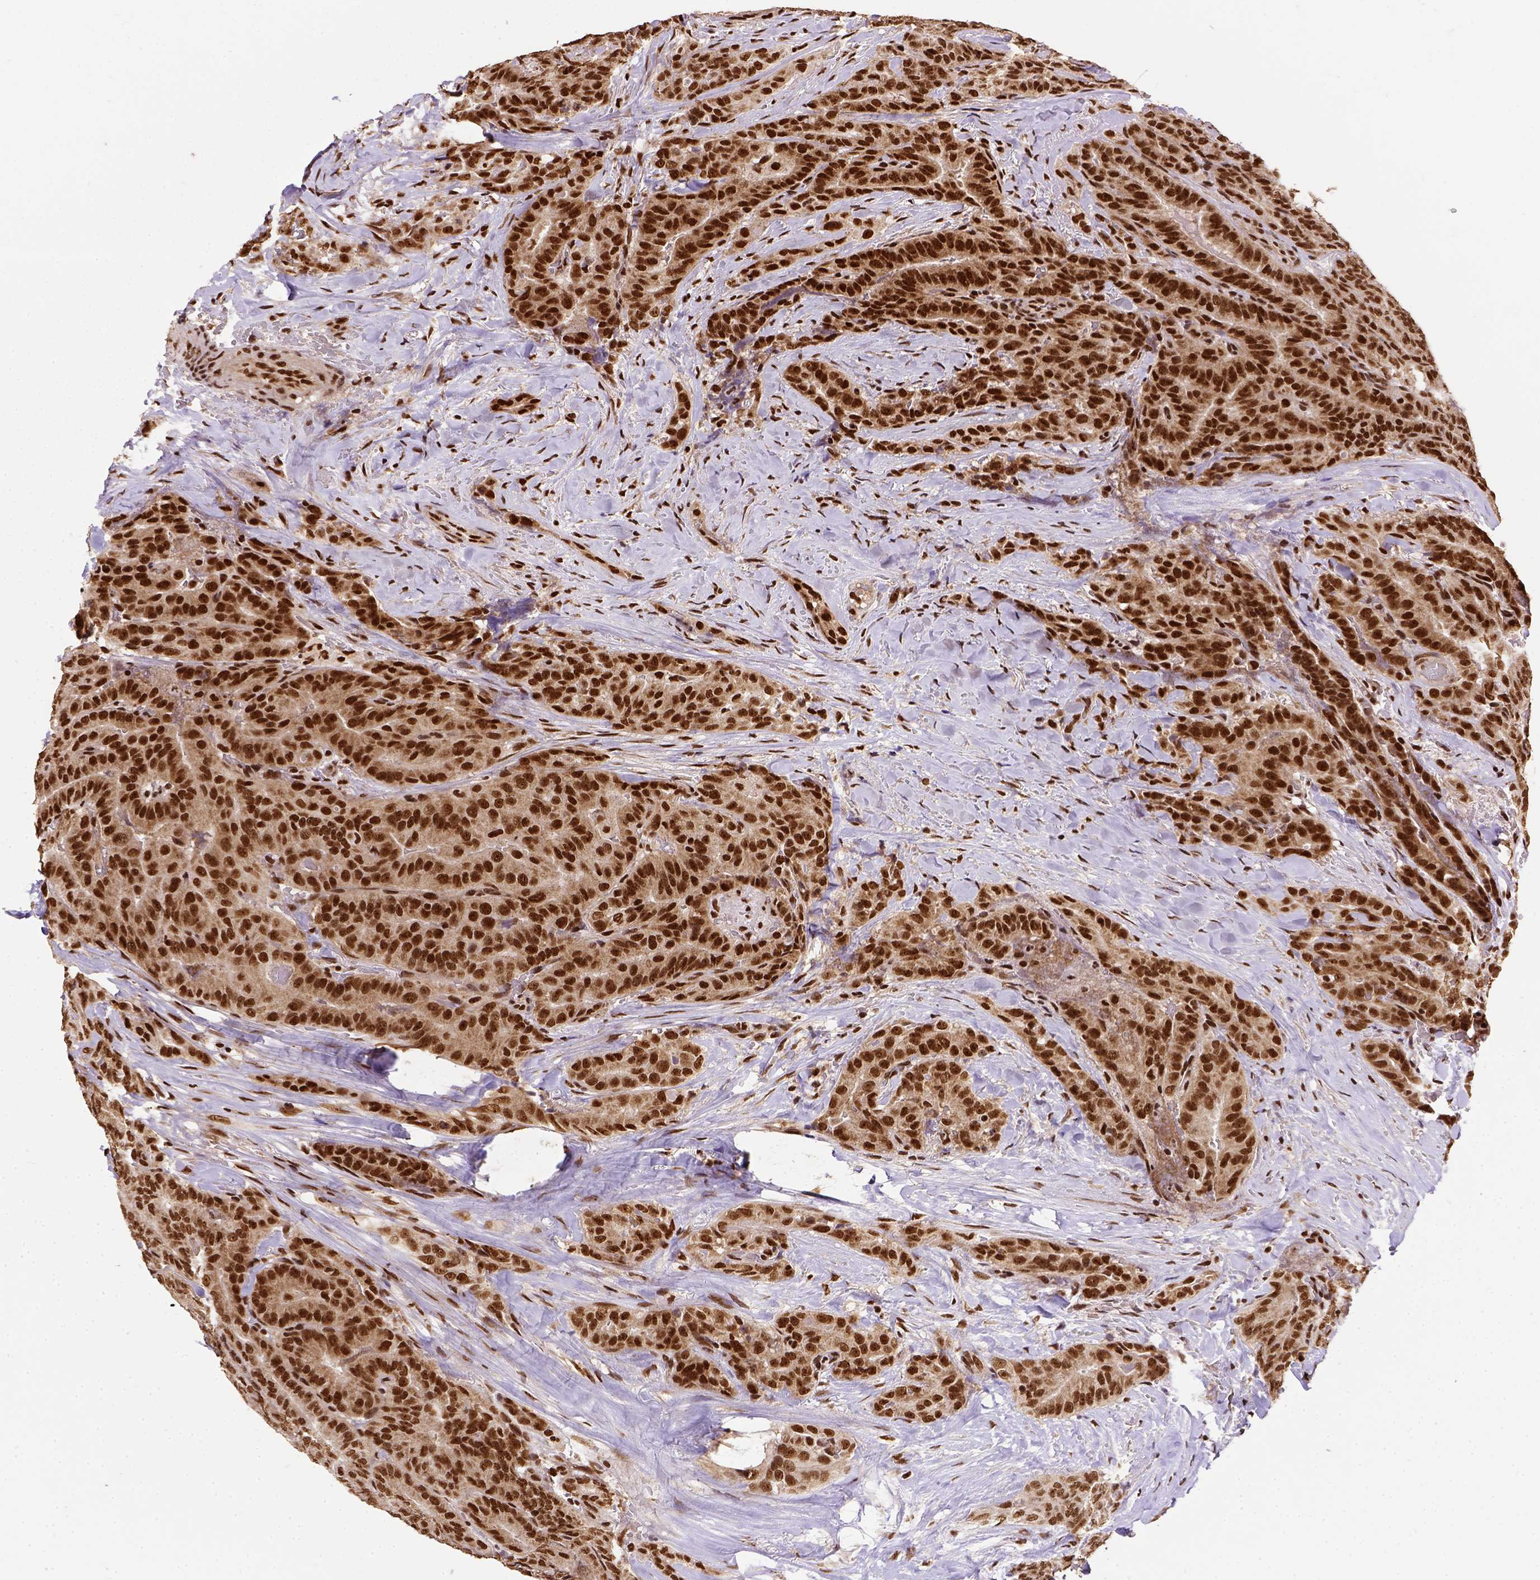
{"staining": {"intensity": "strong", "quantity": ">75%", "location": "nuclear"}, "tissue": "thyroid cancer", "cell_type": "Tumor cells", "image_type": "cancer", "snomed": [{"axis": "morphology", "description": "Papillary adenocarcinoma, NOS"}, {"axis": "topography", "description": "Thyroid gland"}], "caption": "Brown immunohistochemical staining in thyroid papillary adenocarcinoma displays strong nuclear staining in about >75% of tumor cells.", "gene": "NACC1", "patient": {"sex": "male", "age": 61}}